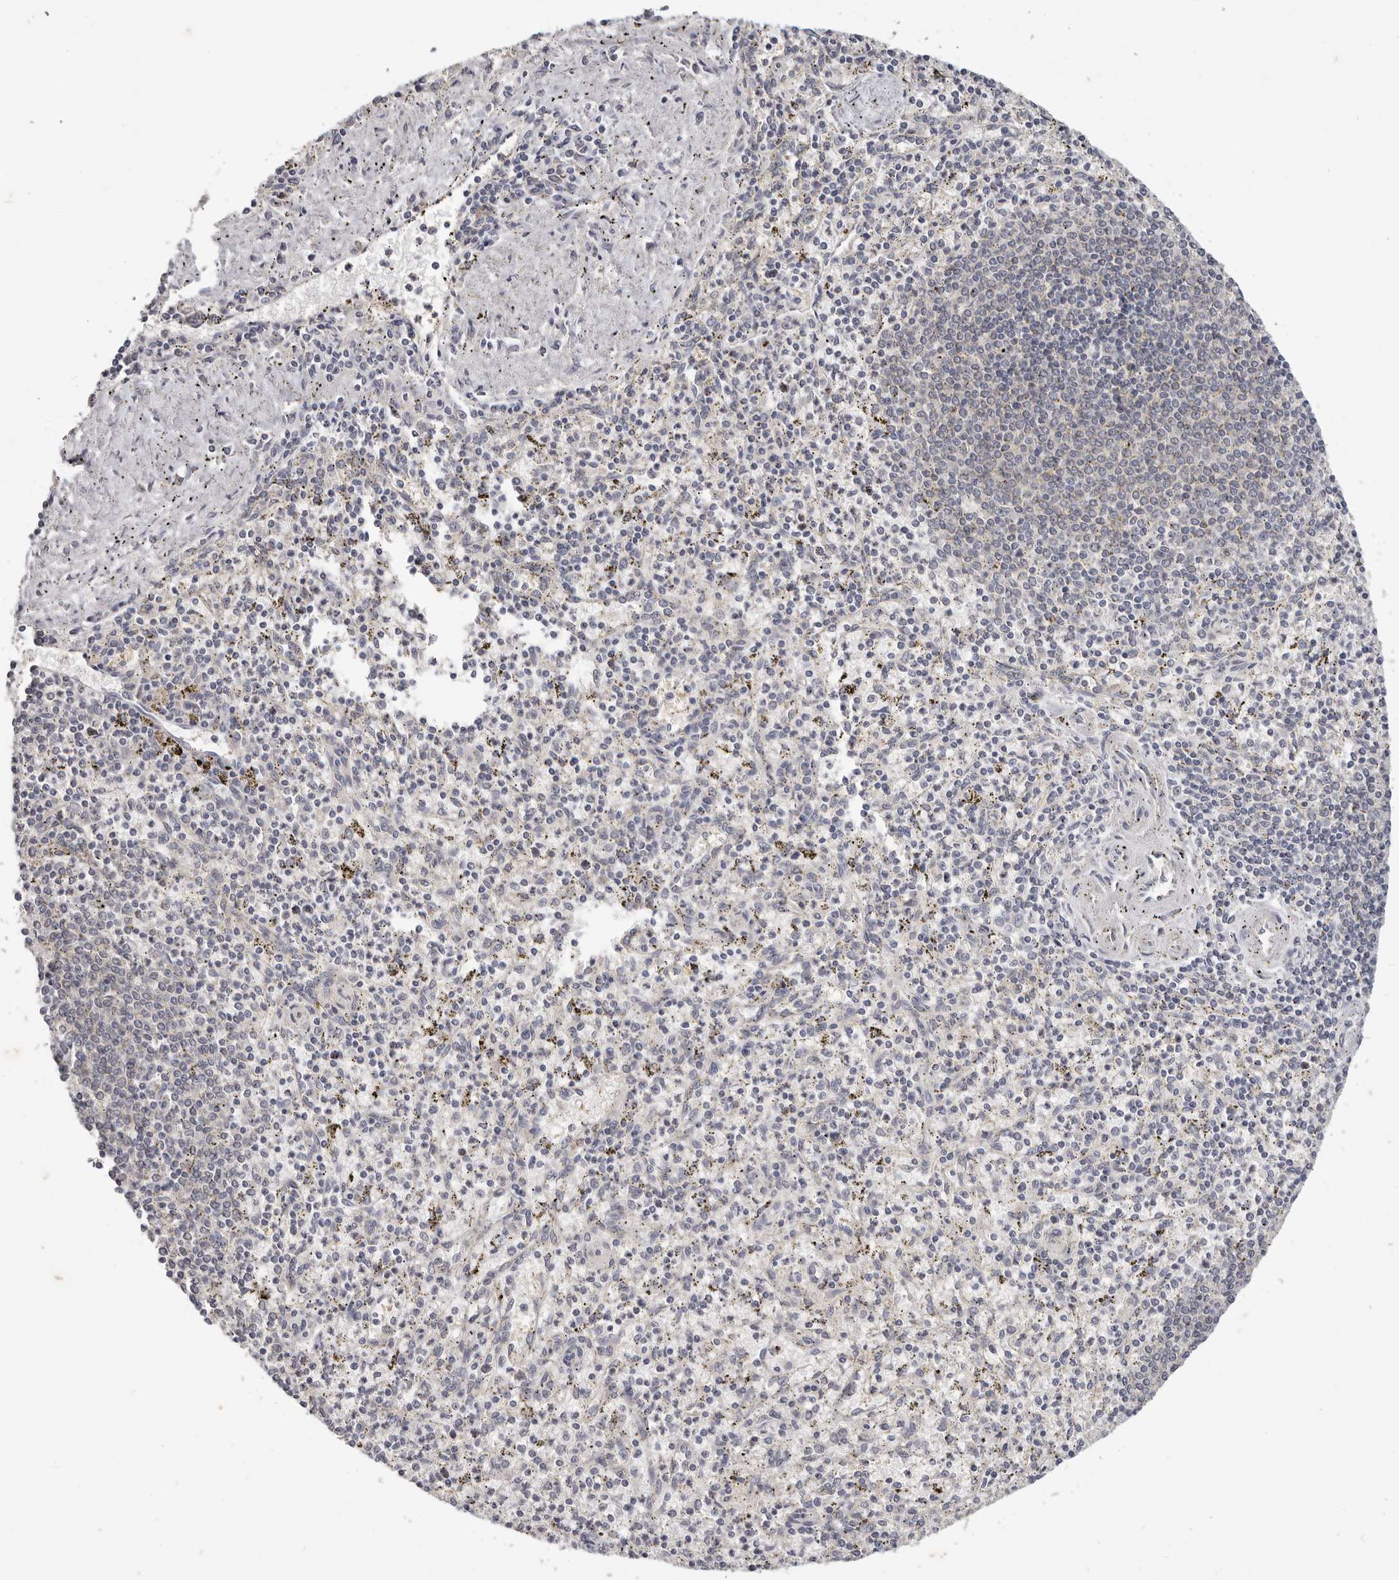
{"staining": {"intensity": "negative", "quantity": "none", "location": "none"}, "tissue": "spleen", "cell_type": "Cells in red pulp", "image_type": "normal", "snomed": [{"axis": "morphology", "description": "Normal tissue, NOS"}, {"axis": "topography", "description": "Spleen"}], "caption": "DAB immunohistochemical staining of normal spleen shows no significant staining in cells in red pulp. (Stains: DAB immunohistochemistry with hematoxylin counter stain, Microscopy: brightfield microscopy at high magnification).", "gene": "WDR77", "patient": {"sex": "male", "age": 72}}